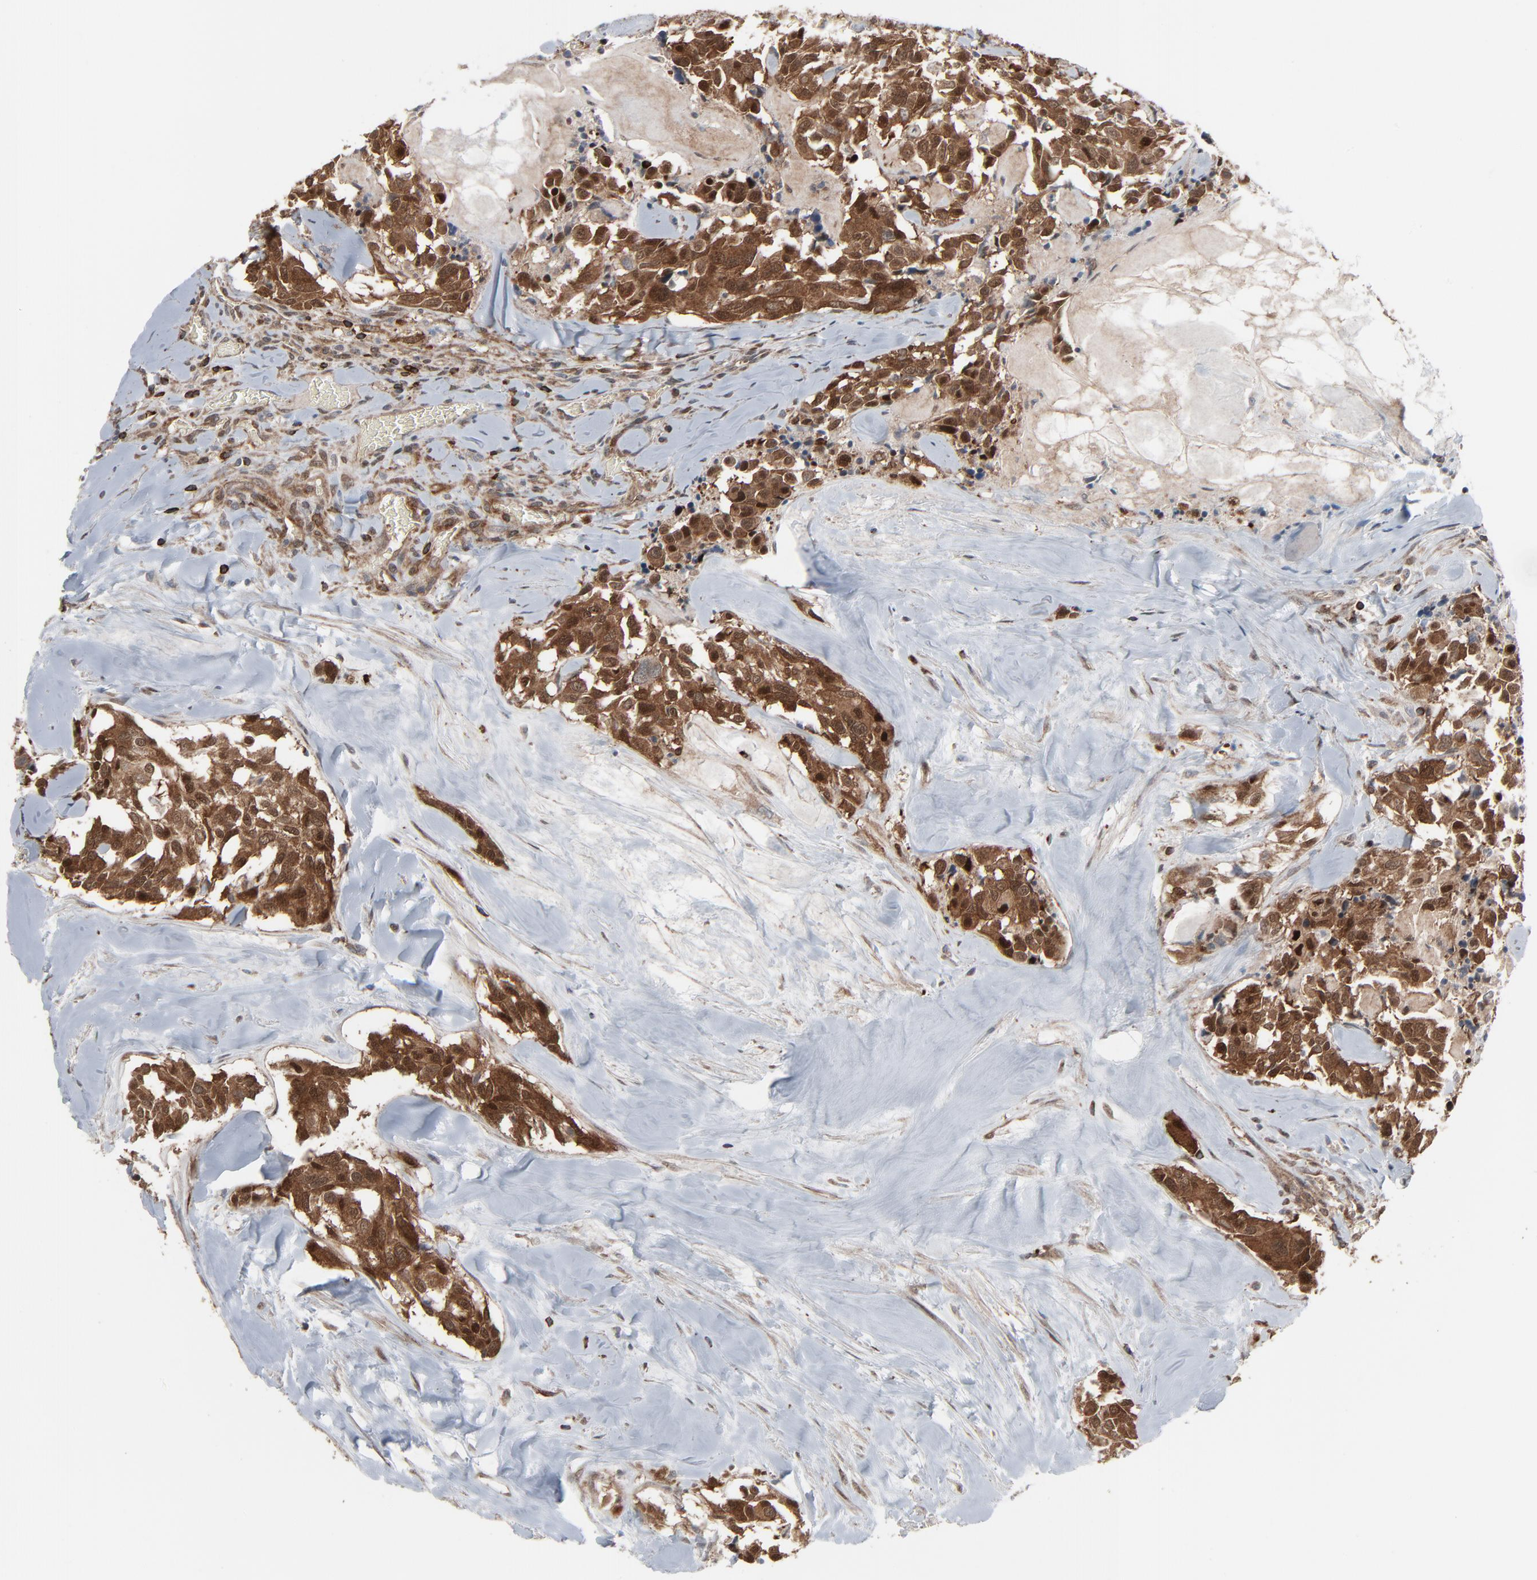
{"staining": {"intensity": "strong", "quantity": ">75%", "location": "cytoplasmic/membranous"}, "tissue": "thyroid cancer", "cell_type": "Tumor cells", "image_type": "cancer", "snomed": [{"axis": "morphology", "description": "Carcinoma, NOS"}, {"axis": "morphology", "description": "Carcinoid, malignant, NOS"}, {"axis": "topography", "description": "Thyroid gland"}], "caption": "A histopathology image of thyroid cancer stained for a protein exhibits strong cytoplasmic/membranous brown staining in tumor cells.", "gene": "OPTN", "patient": {"sex": "male", "age": 33}}